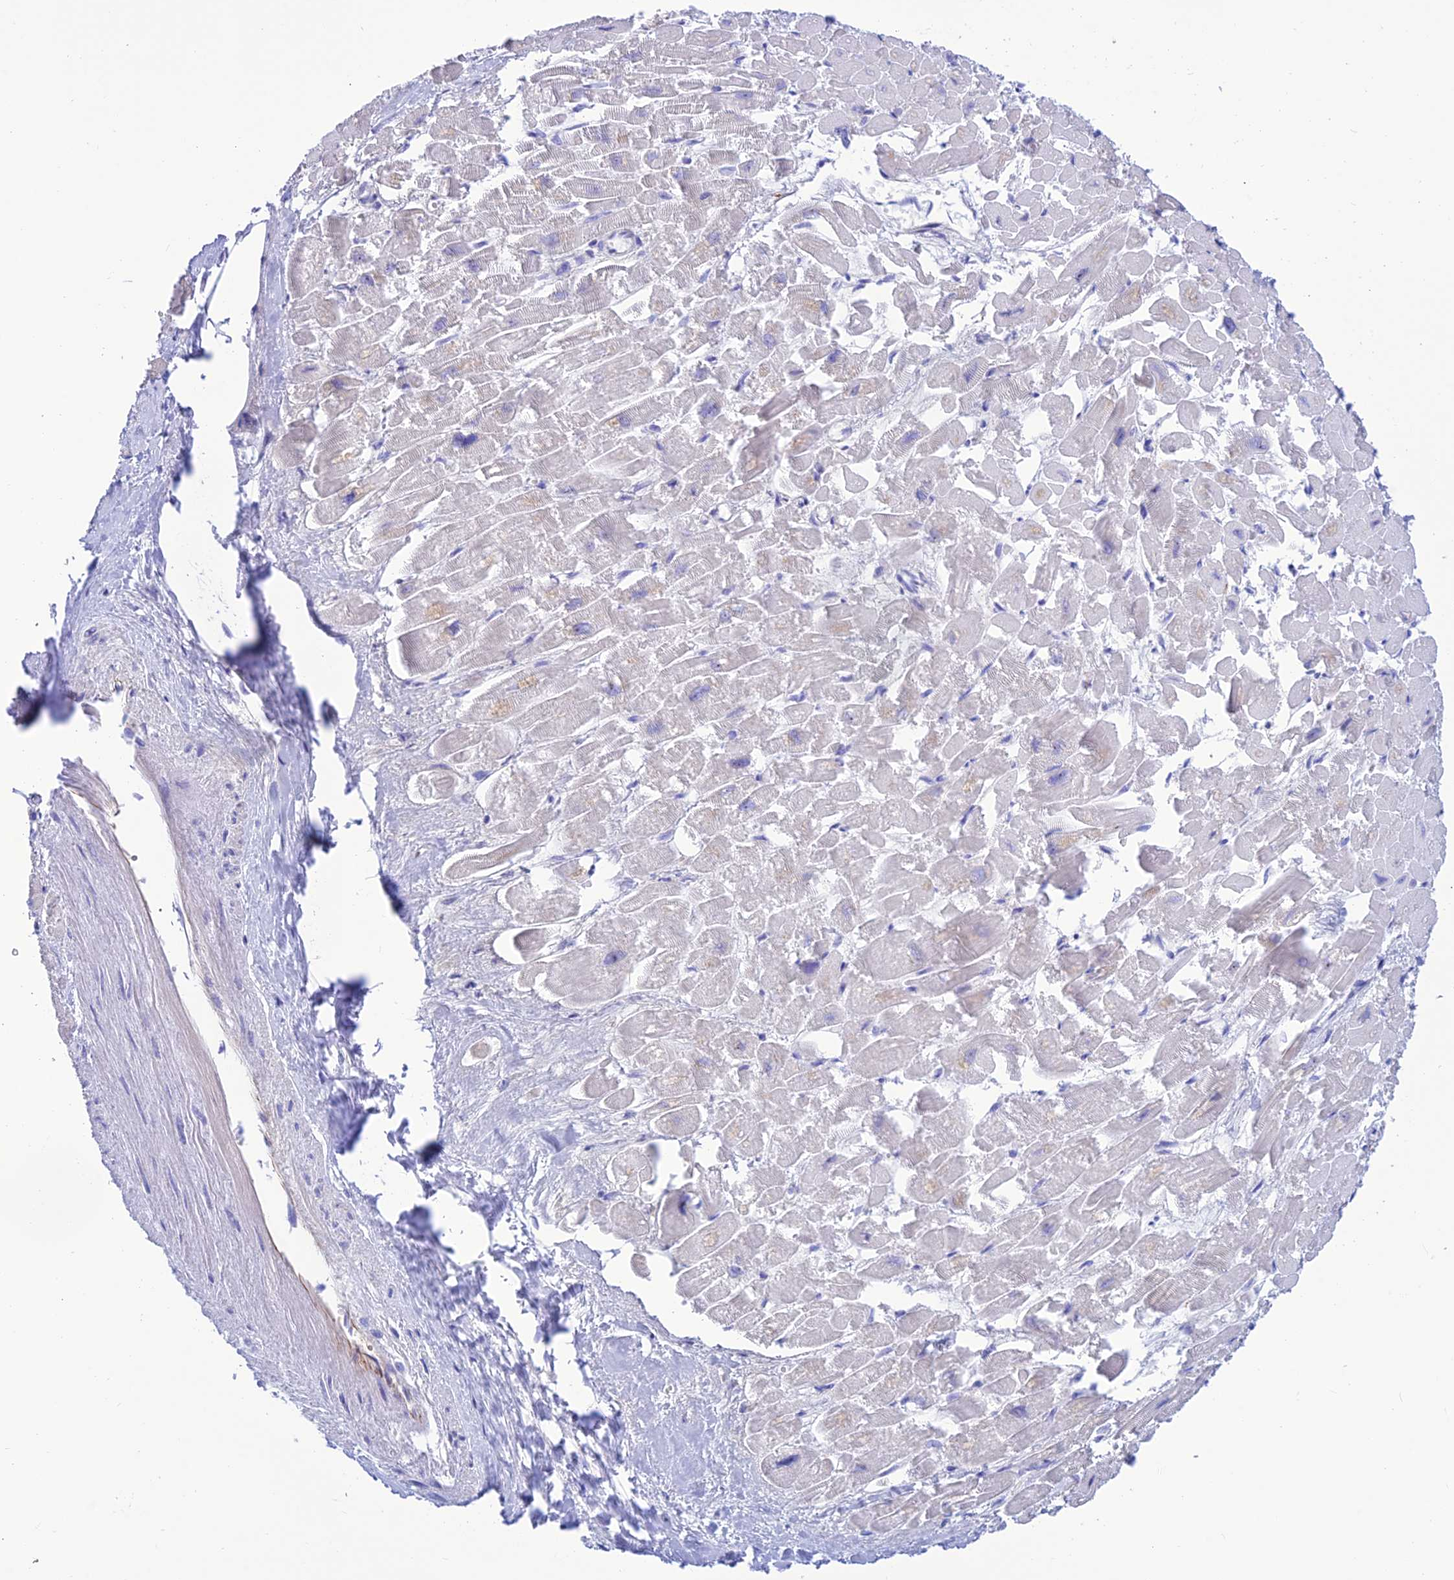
{"staining": {"intensity": "negative", "quantity": "none", "location": "none"}, "tissue": "heart muscle", "cell_type": "Cardiomyocytes", "image_type": "normal", "snomed": [{"axis": "morphology", "description": "Normal tissue, NOS"}, {"axis": "topography", "description": "Heart"}], "caption": "A micrograph of heart muscle stained for a protein demonstrates no brown staining in cardiomyocytes. (DAB (3,3'-diaminobenzidine) immunohistochemistry (IHC) visualized using brightfield microscopy, high magnification).", "gene": "PRNP", "patient": {"sex": "male", "age": 54}}